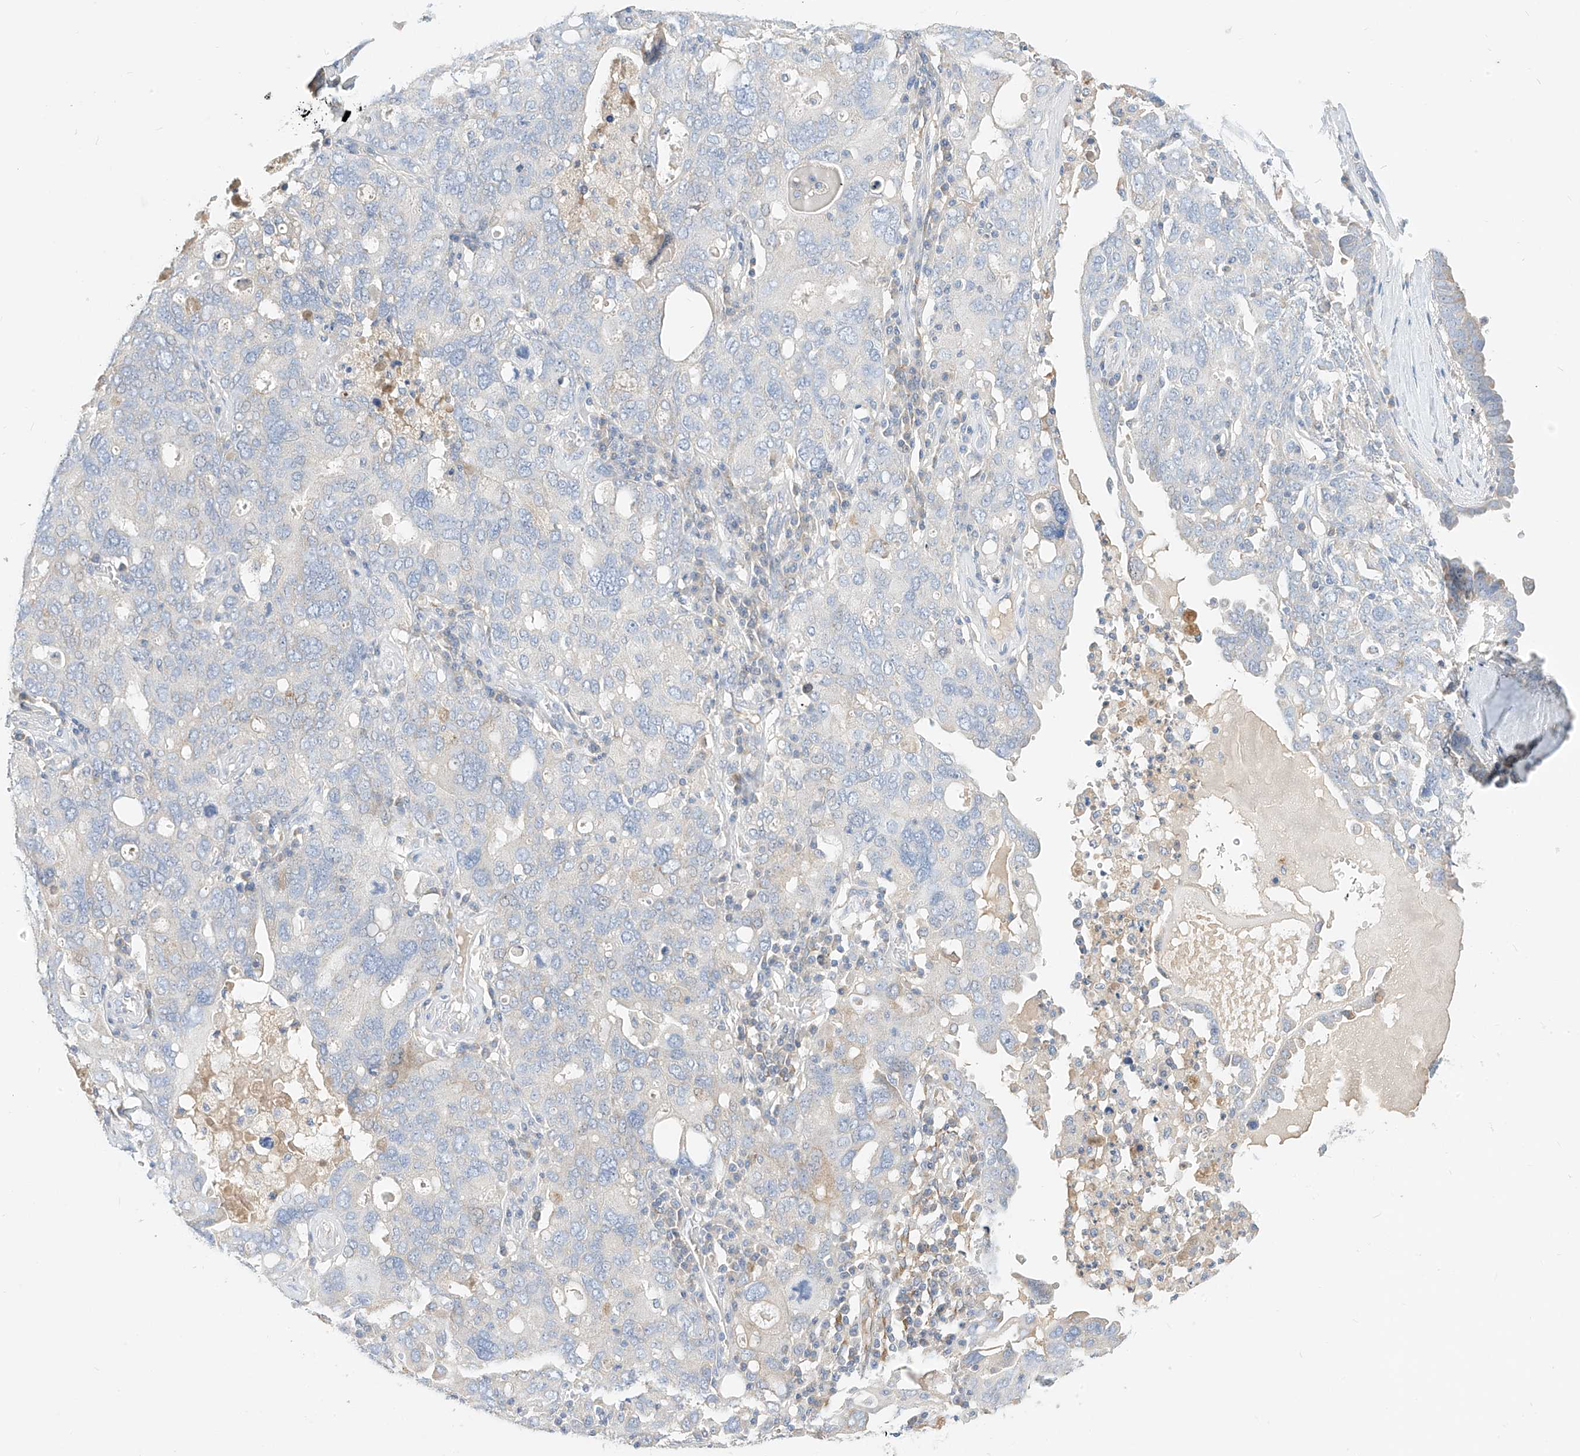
{"staining": {"intensity": "negative", "quantity": "none", "location": "none"}, "tissue": "ovarian cancer", "cell_type": "Tumor cells", "image_type": "cancer", "snomed": [{"axis": "morphology", "description": "Carcinoma, endometroid"}, {"axis": "topography", "description": "Ovary"}], "caption": "A high-resolution histopathology image shows immunohistochemistry staining of endometroid carcinoma (ovarian), which reveals no significant expression in tumor cells.", "gene": "RASA2", "patient": {"sex": "female", "age": 62}}